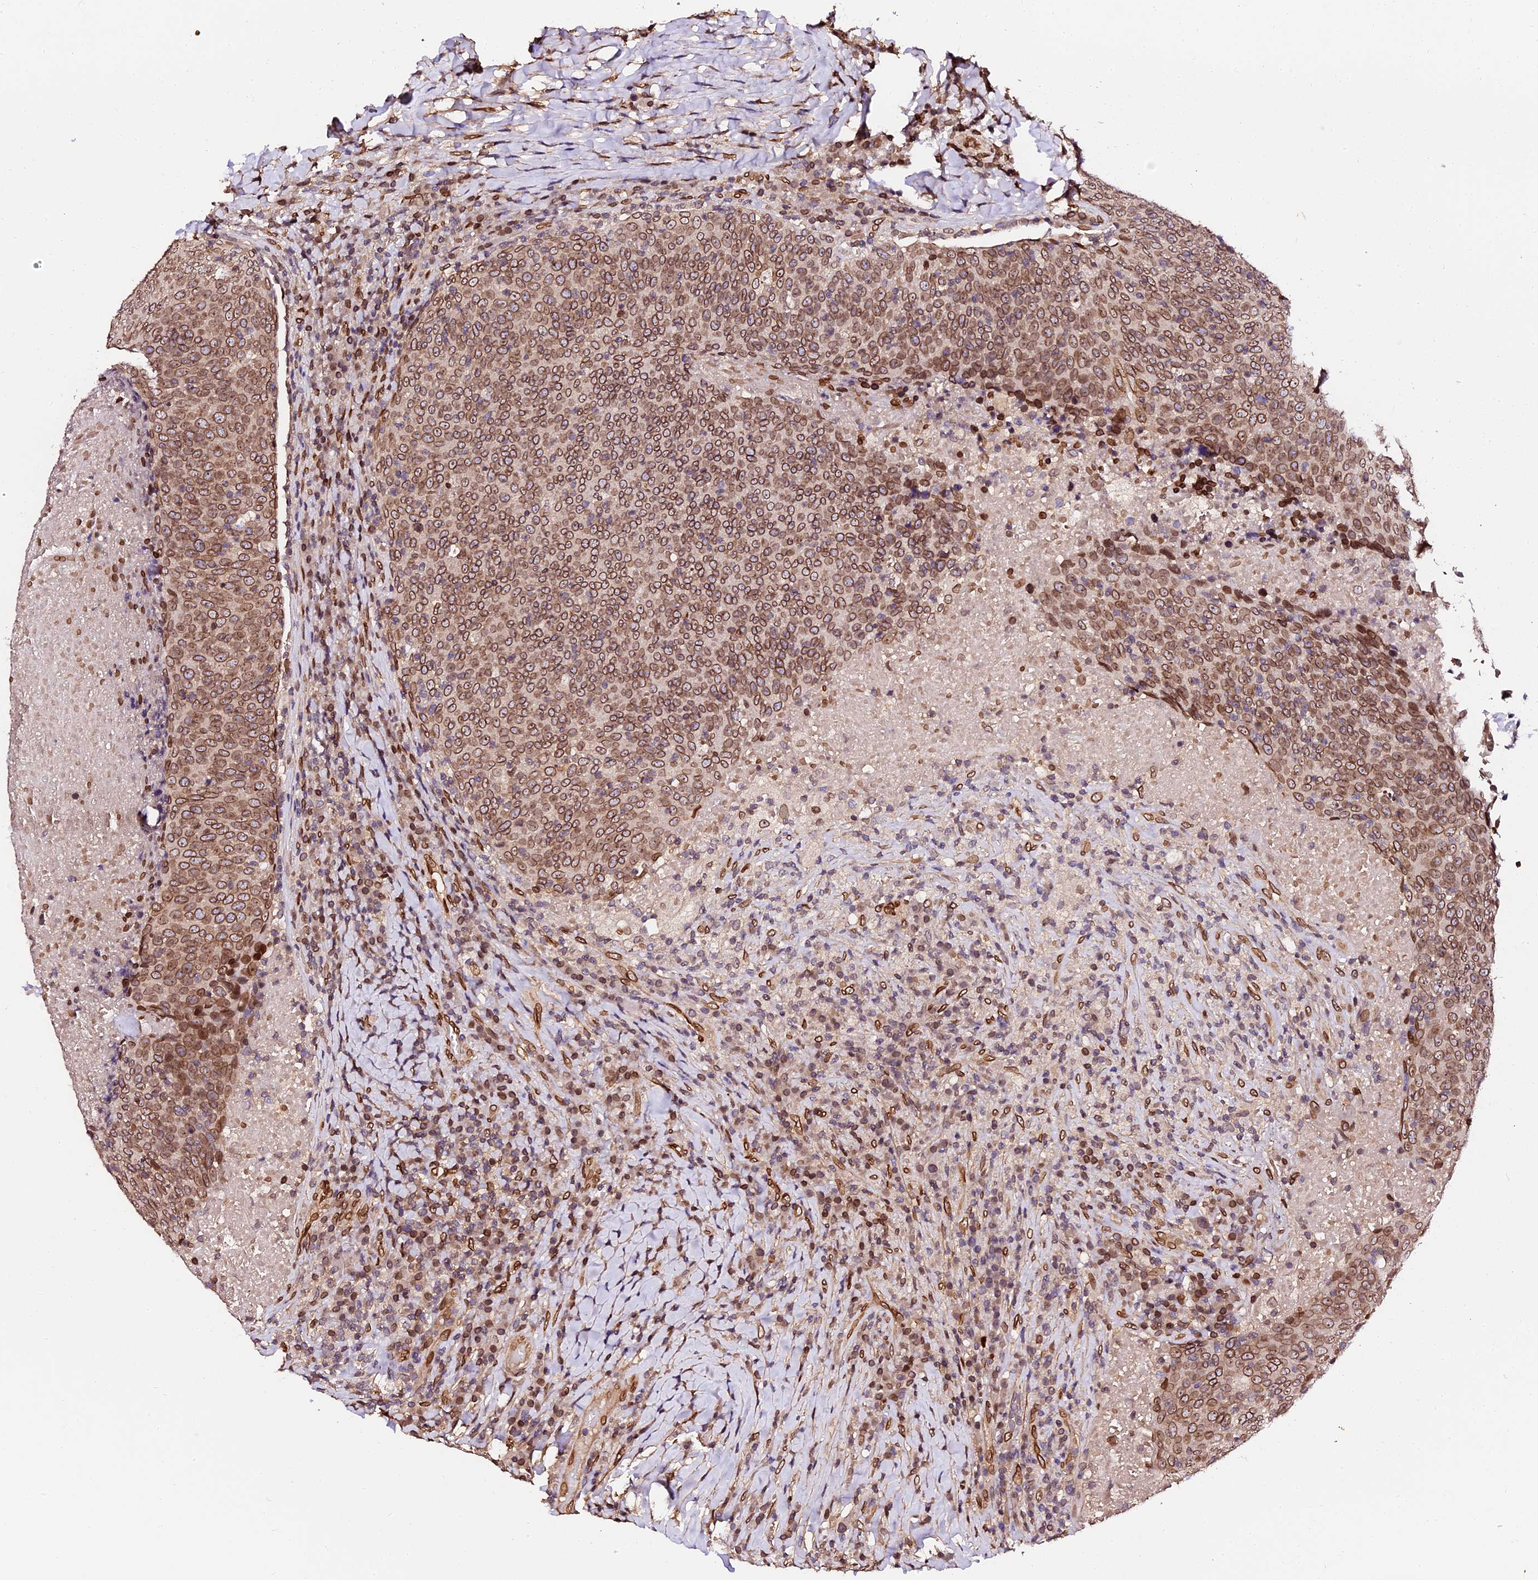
{"staining": {"intensity": "moderate", "quantity": ">75%", "location": "cytoplasmic/membranous,nuclear"}, "tissue": "head and neck cancer", "cell_type": "Tumor cells", "image_type": "cancer", "snomed": [{"axis": "morphology", "description": "Squamous cell carcinoma, NOS"}, {"axis": "morphology", "description": "Squamous cell carcinoma, metastatic, NOS"}, {"axis": "topography", "description": "Lymph node"}, {"axis": "topography", "description": "Head-Neck"}], "caption": "Immunohistochemical staining of head and neck cancer (squamous cell carcinoma) displays medium levels of moderate cytoplasmic/membranous and nuclear protein positivity in approximately >75% of tumor cells.", "gene": "ANAPC5", "patient": {"sex": "male", "age": 62}}